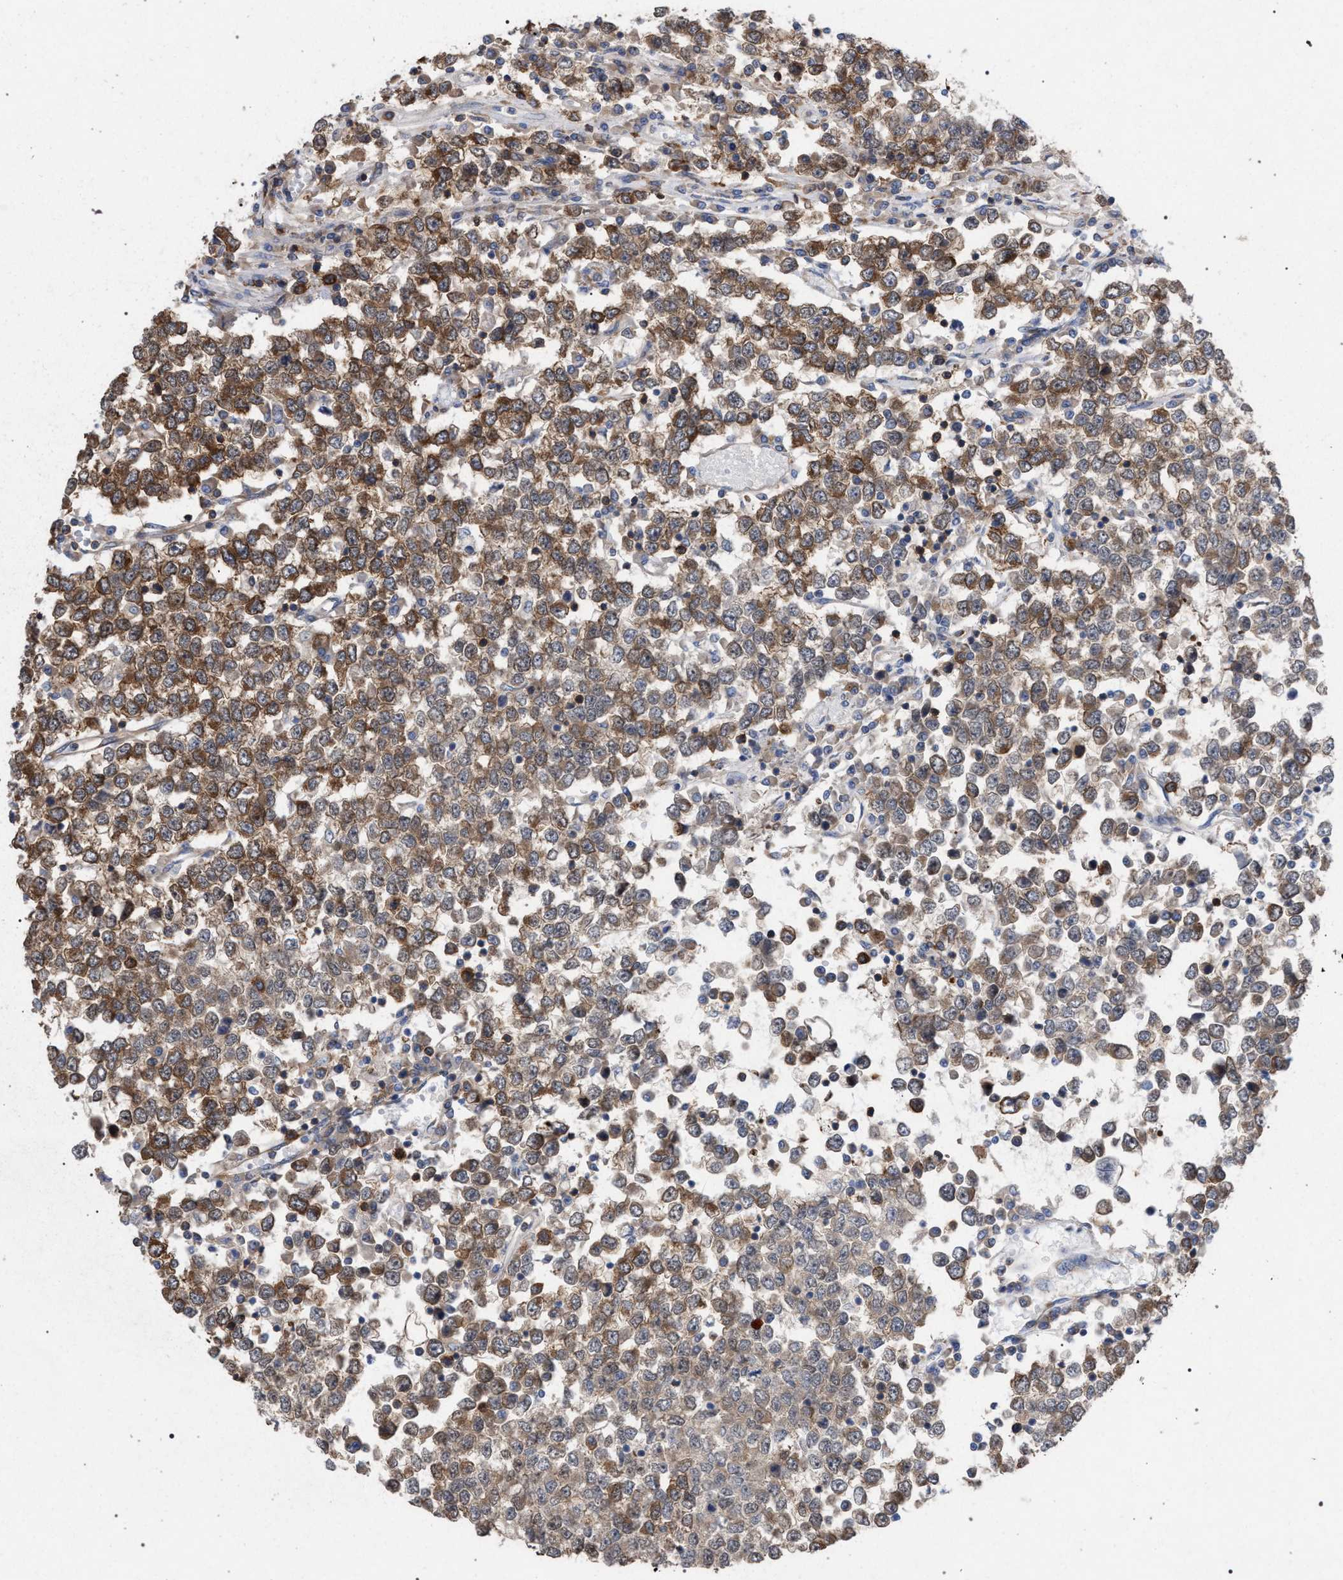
{"staining": {"intensity": "moderate", "quantity": ">75%", "location": "cytoplasmic/membranous"}, "tissue": "testis cancer", "cell_type": "Tumor cells", "image_type": "cancer", "snomed": [{"axis": "morphology", "description": "Seminoma, NOS"}, {"axis": "topography", "description": "Testis"}], "caption": "The photomicrograph reveals a brown stain indicating the presence of a protein in the cytoplasmic/membranous of tumor cells in testis cancer (seminoma). (DAB IHC with brightfield microscopy, high magnification).", "gene": "CDR2L", "patient": {"sex": "male", "age": 65}}